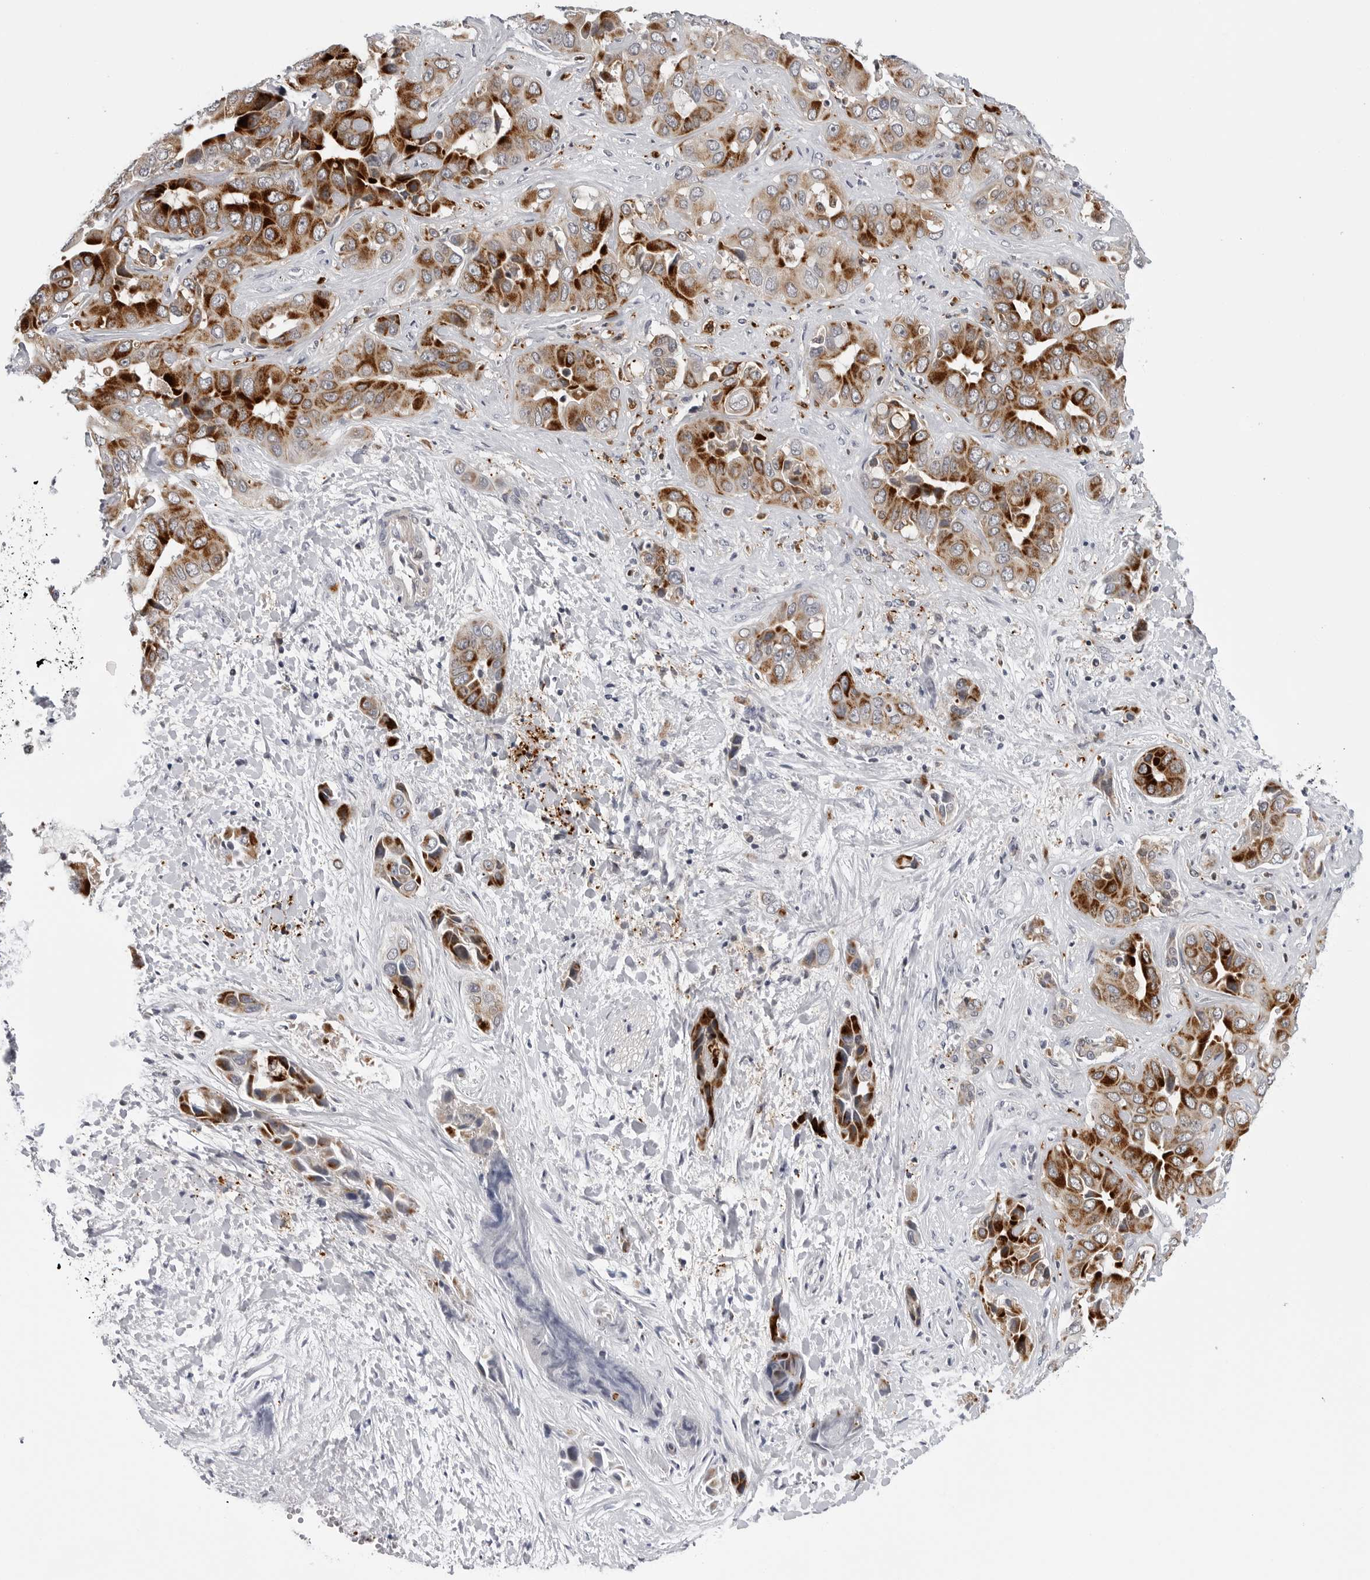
{"staining": {"intensity": "strong", "quantity": ">75%", "location": "cytoplasmic/membranous"}, "tissue": "liver cancer", "cell_type": "Tumor cells", "image_type": "cancer", "snomed": [{"axis": "morphology", "description": "Cholangiocarcinoma"}, {"axis": "topography", "description": "Liver"}], "caption": "This histopathology image shows liver cancer stained with immunohistochemistry (IHC) to label a protein in brown. The cytoplasmic/membranous of tumor cells show strong positivity for the protein. Nuclei are counter-stained blue.", "gene": "CDK20", "patient": {"sex": "female", "age": 52}}